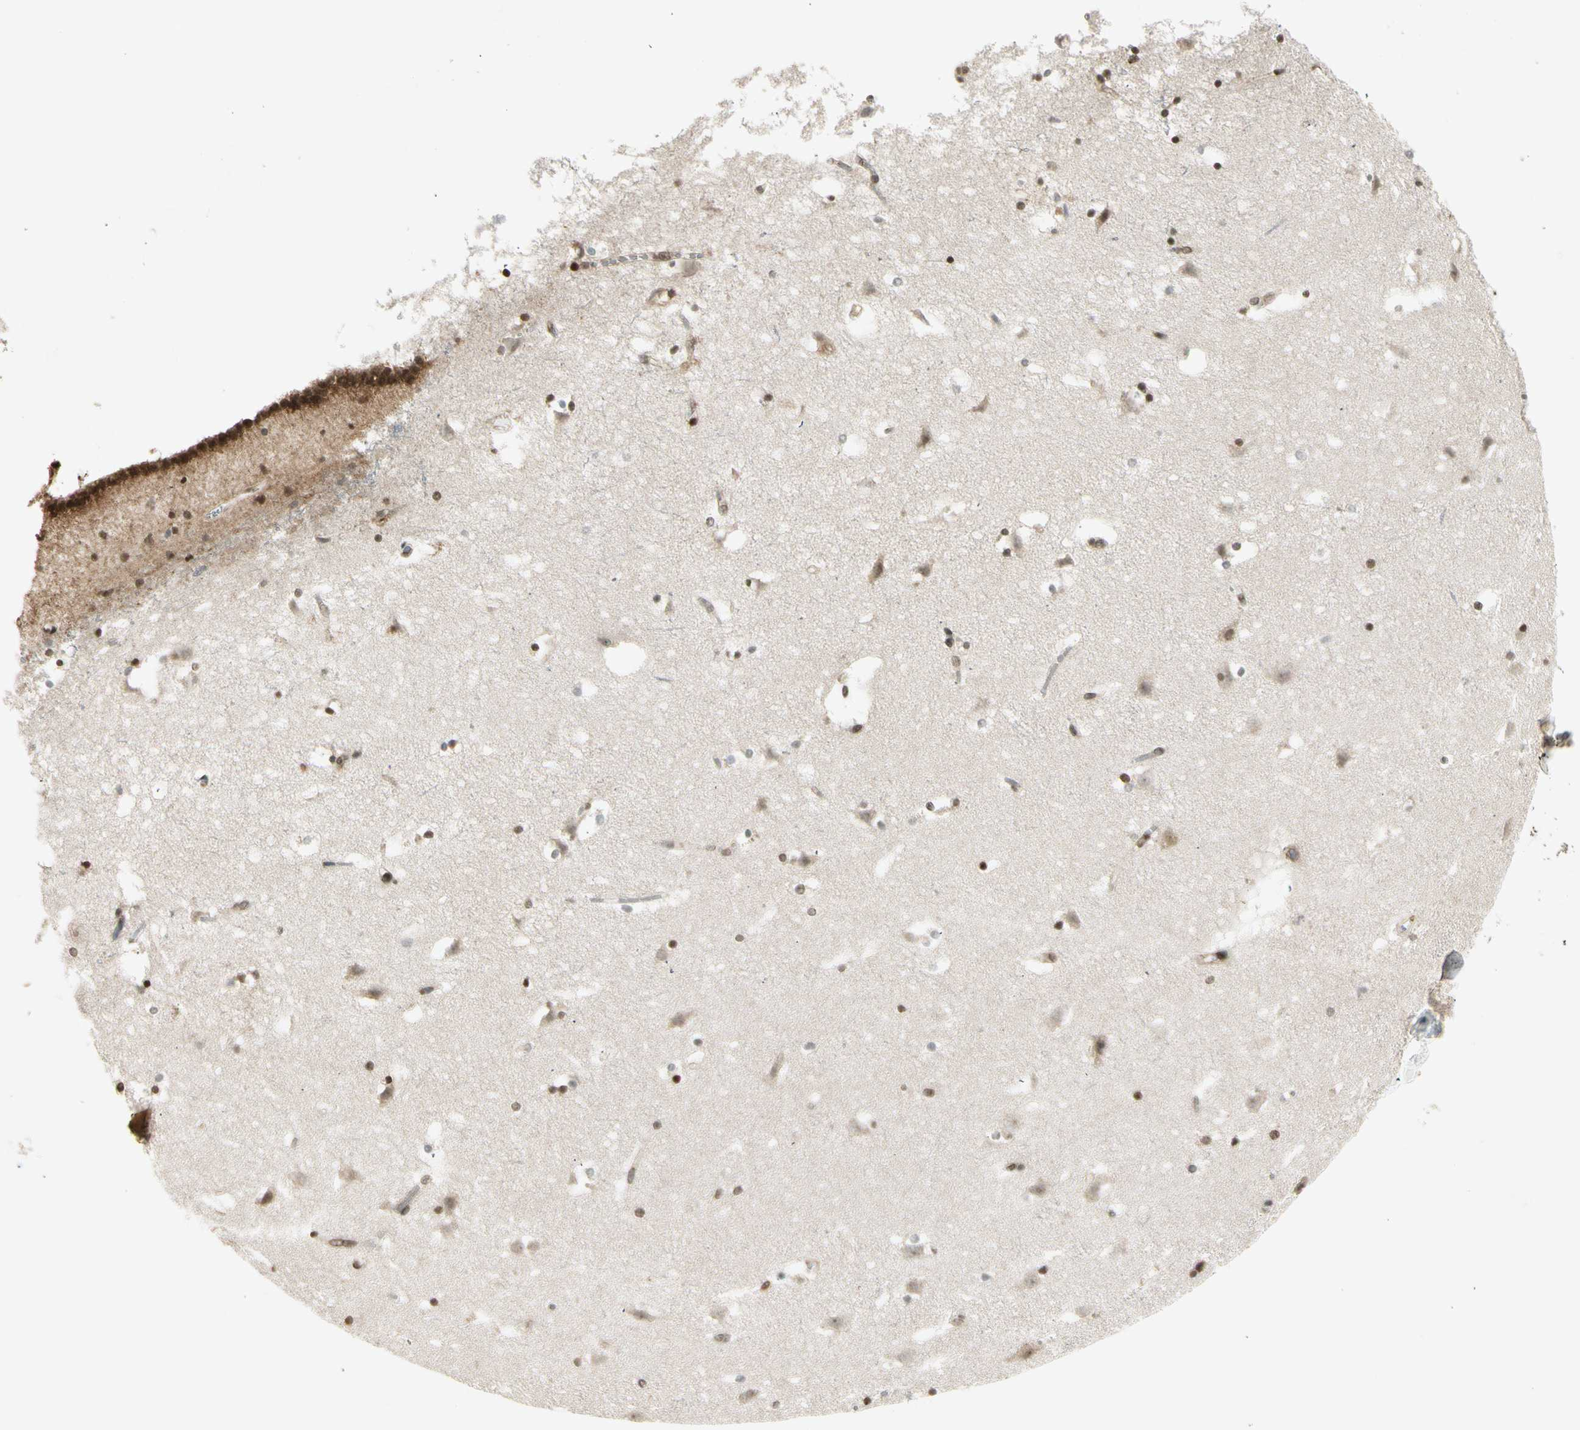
{"staining": {"intensity": "moderate", "quantity": ">75%", "location": "cytoplasmic/membranous,nuclear"}, "tissue": "caudate", "cell_type": "Glial cells", "image_type": "normal", "snomed": [{"axis": "morphology", "description": "Normal tissue, NOS"}, {"axis": "topography", "description": "Lateral ventricle wall"}], "caption": "Moderate cytoplasmic/membranous,nuclear protein staining is present in approximately >75% of glial cells in caudate. Ihc stains the protein of interest in brown and the nuclei are stained blue.", "gene": "SMN2", "patient": {"sex": "male", "age": 45}}